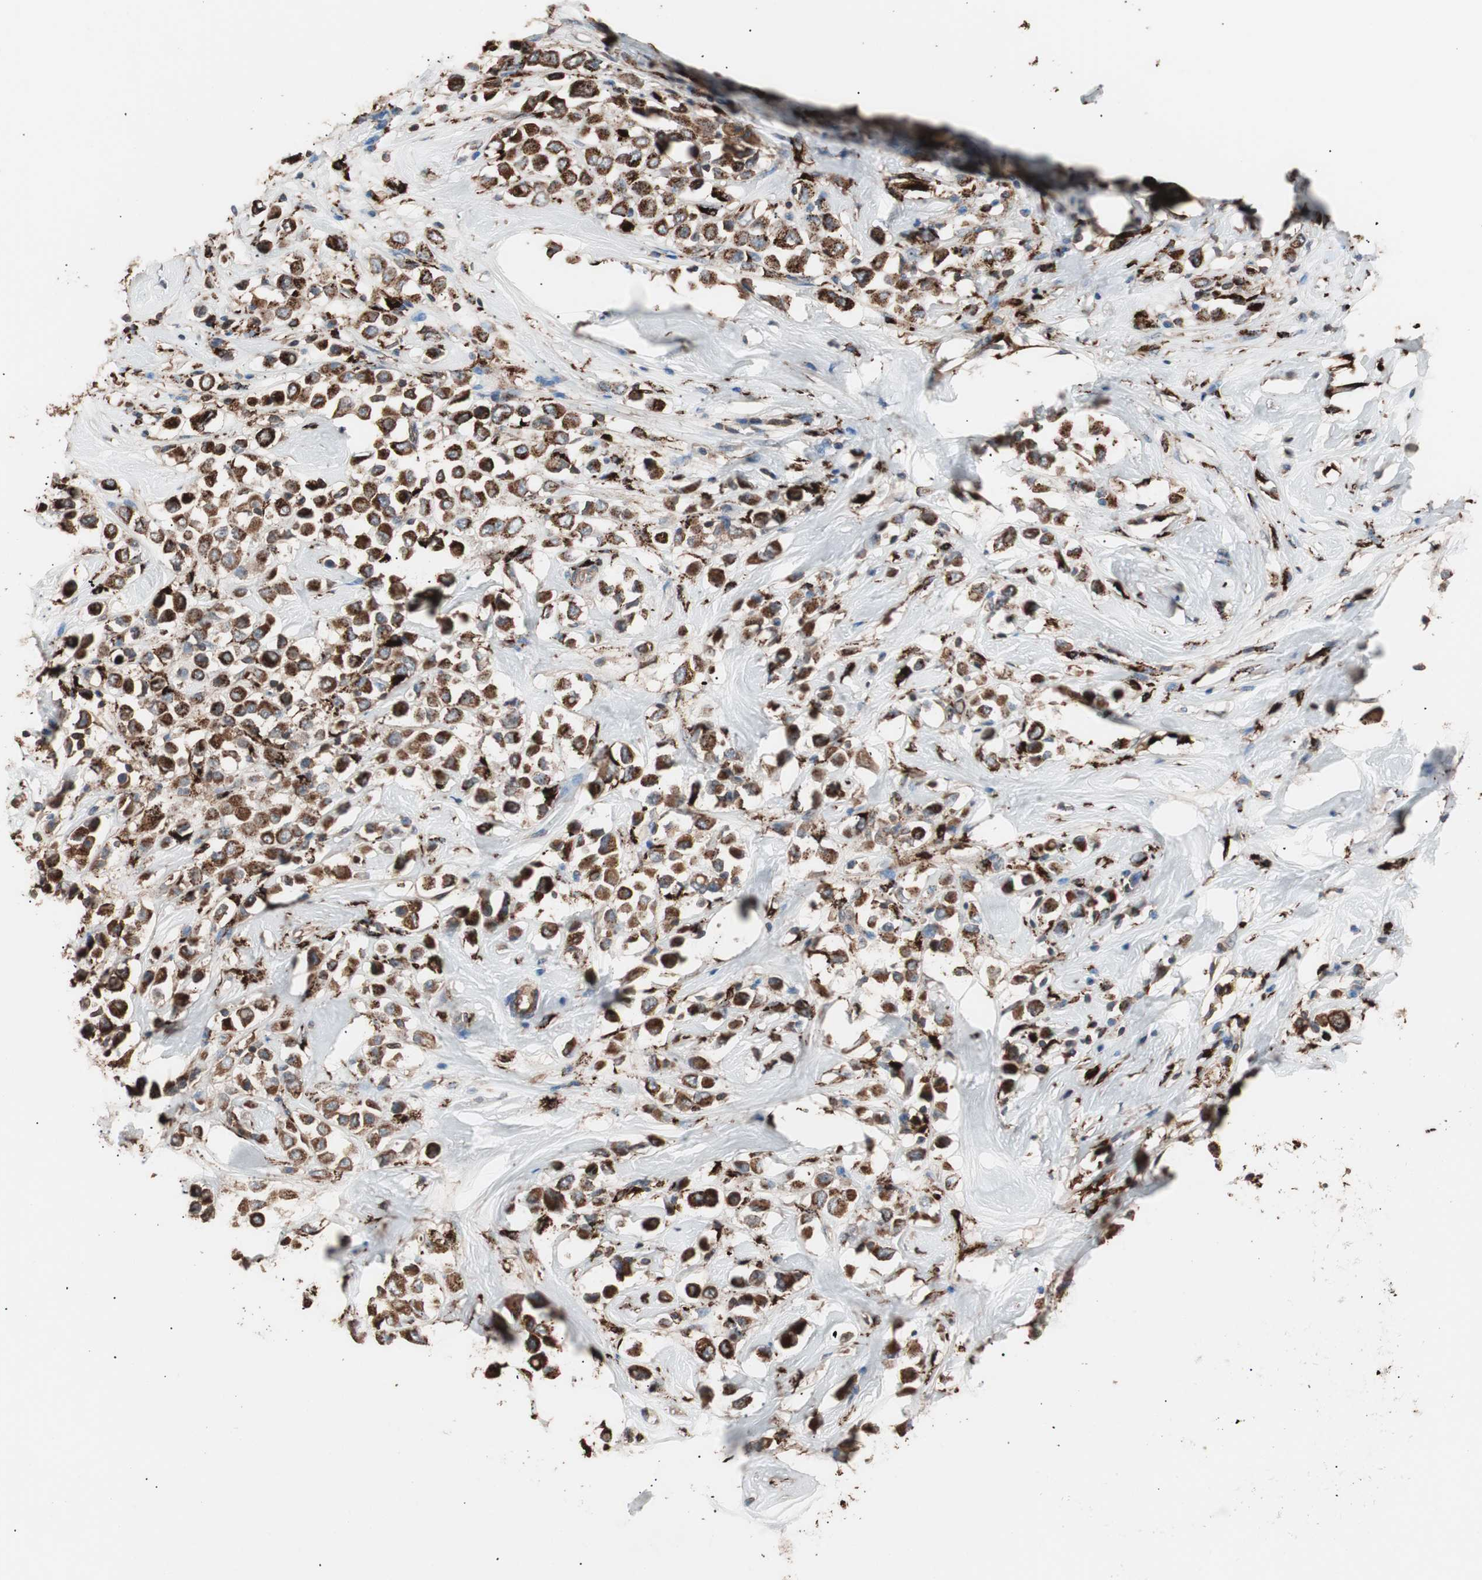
{"staining": {"intensity": "strong", "quantity": ">75%", "location": "cytoplasmic/membranous"}, "tissue": "breast cancer", "cell_type": "Tumor cells", "image_type": "cancer", "snomed": [{"axis": "morphology", "description": "Duct carcinoma"}, {"axis": "topography", "description": "Breast"}], "caption": "Protein staining of breast infiltrating ductal carcinoma tissue reveals strong cytoplasmic/membranous positivity in about >75% of tumor cells. Immunohistochemistry stains the protein of interest in brown and the nuclei are stained blue.", "gene": "CCT3", "patient": {"sex": "female", "age": 61}}